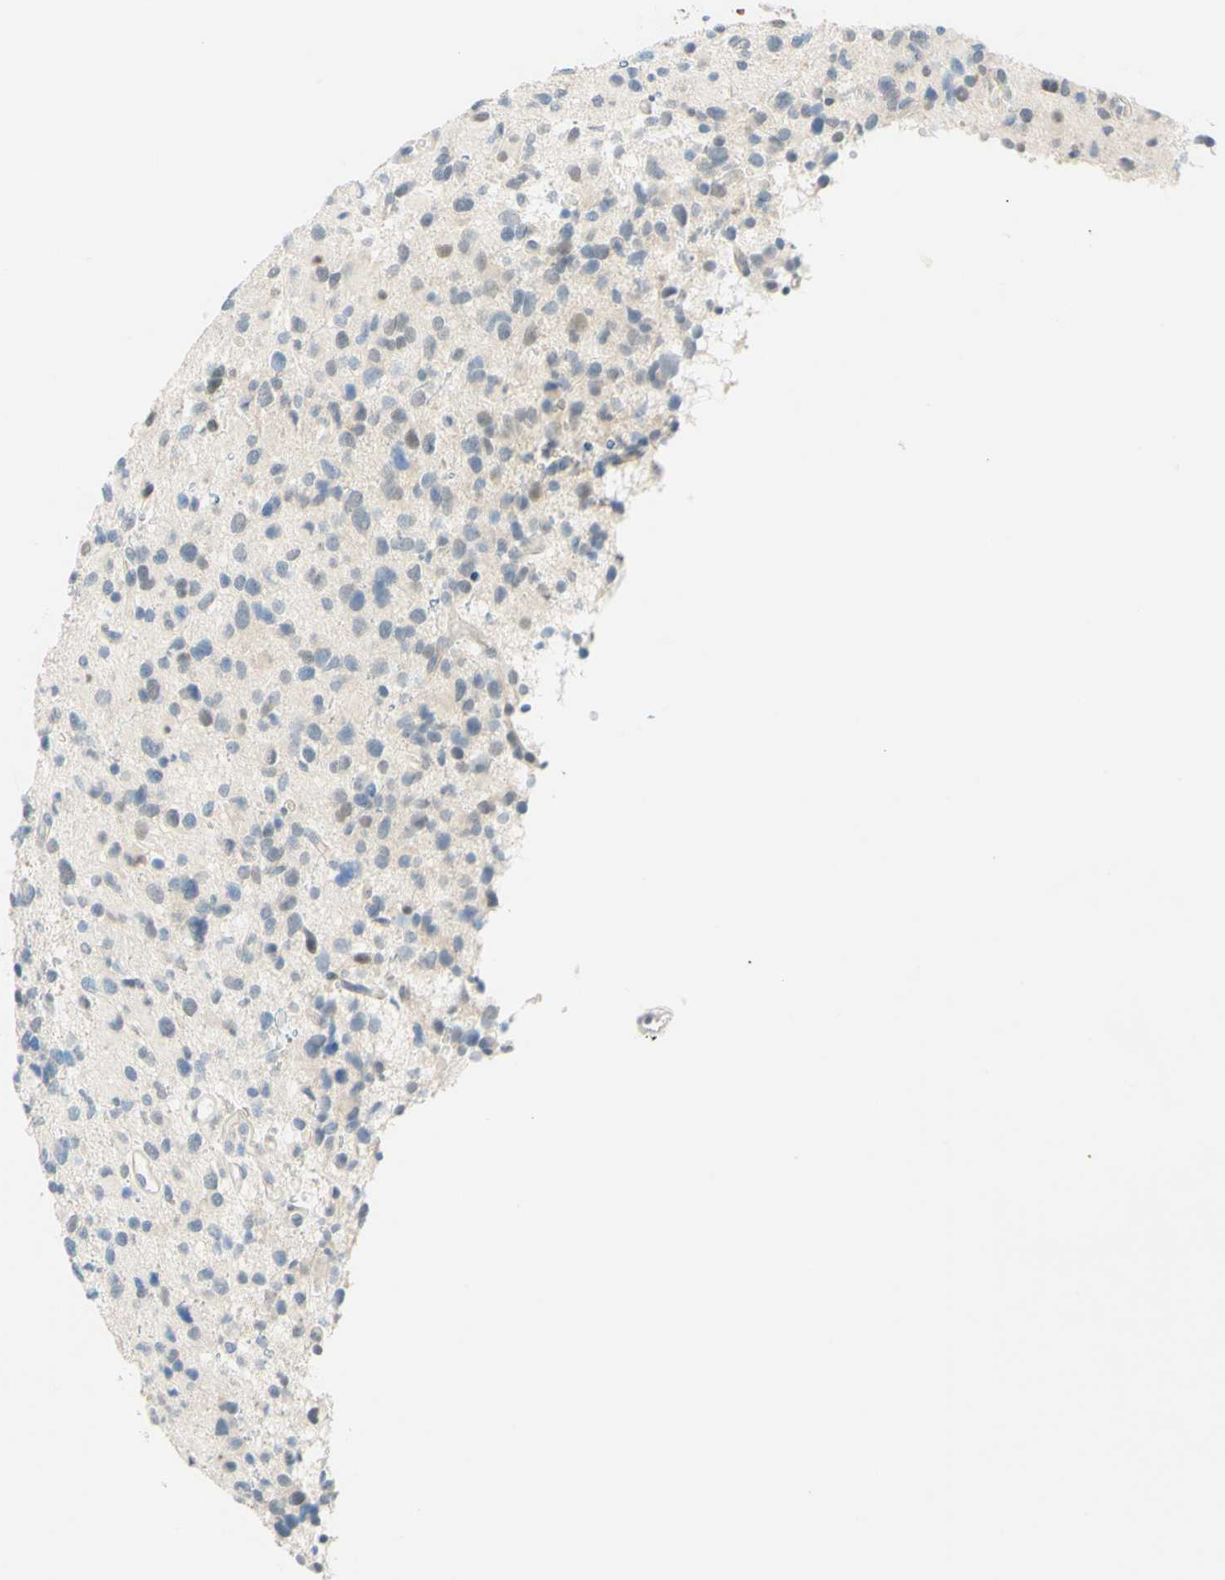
{"staining": {"intensity": "negative", "quantity": "none", "location": "none"}, "tissue": "glioma", "cell_type": "Tumor cells", "image_type": "cancer", "snomed": [{"axis": "morphology", "description": "Glioma, malignant, High grade"}, {"axis": "topography", "description": "Brain"}], "caption": "This is an IHC photomicrograph of human glioma. There is no staining in tumor cells.", "gene": "TREM2", "patient": {"sex": "male", "age": 48}}